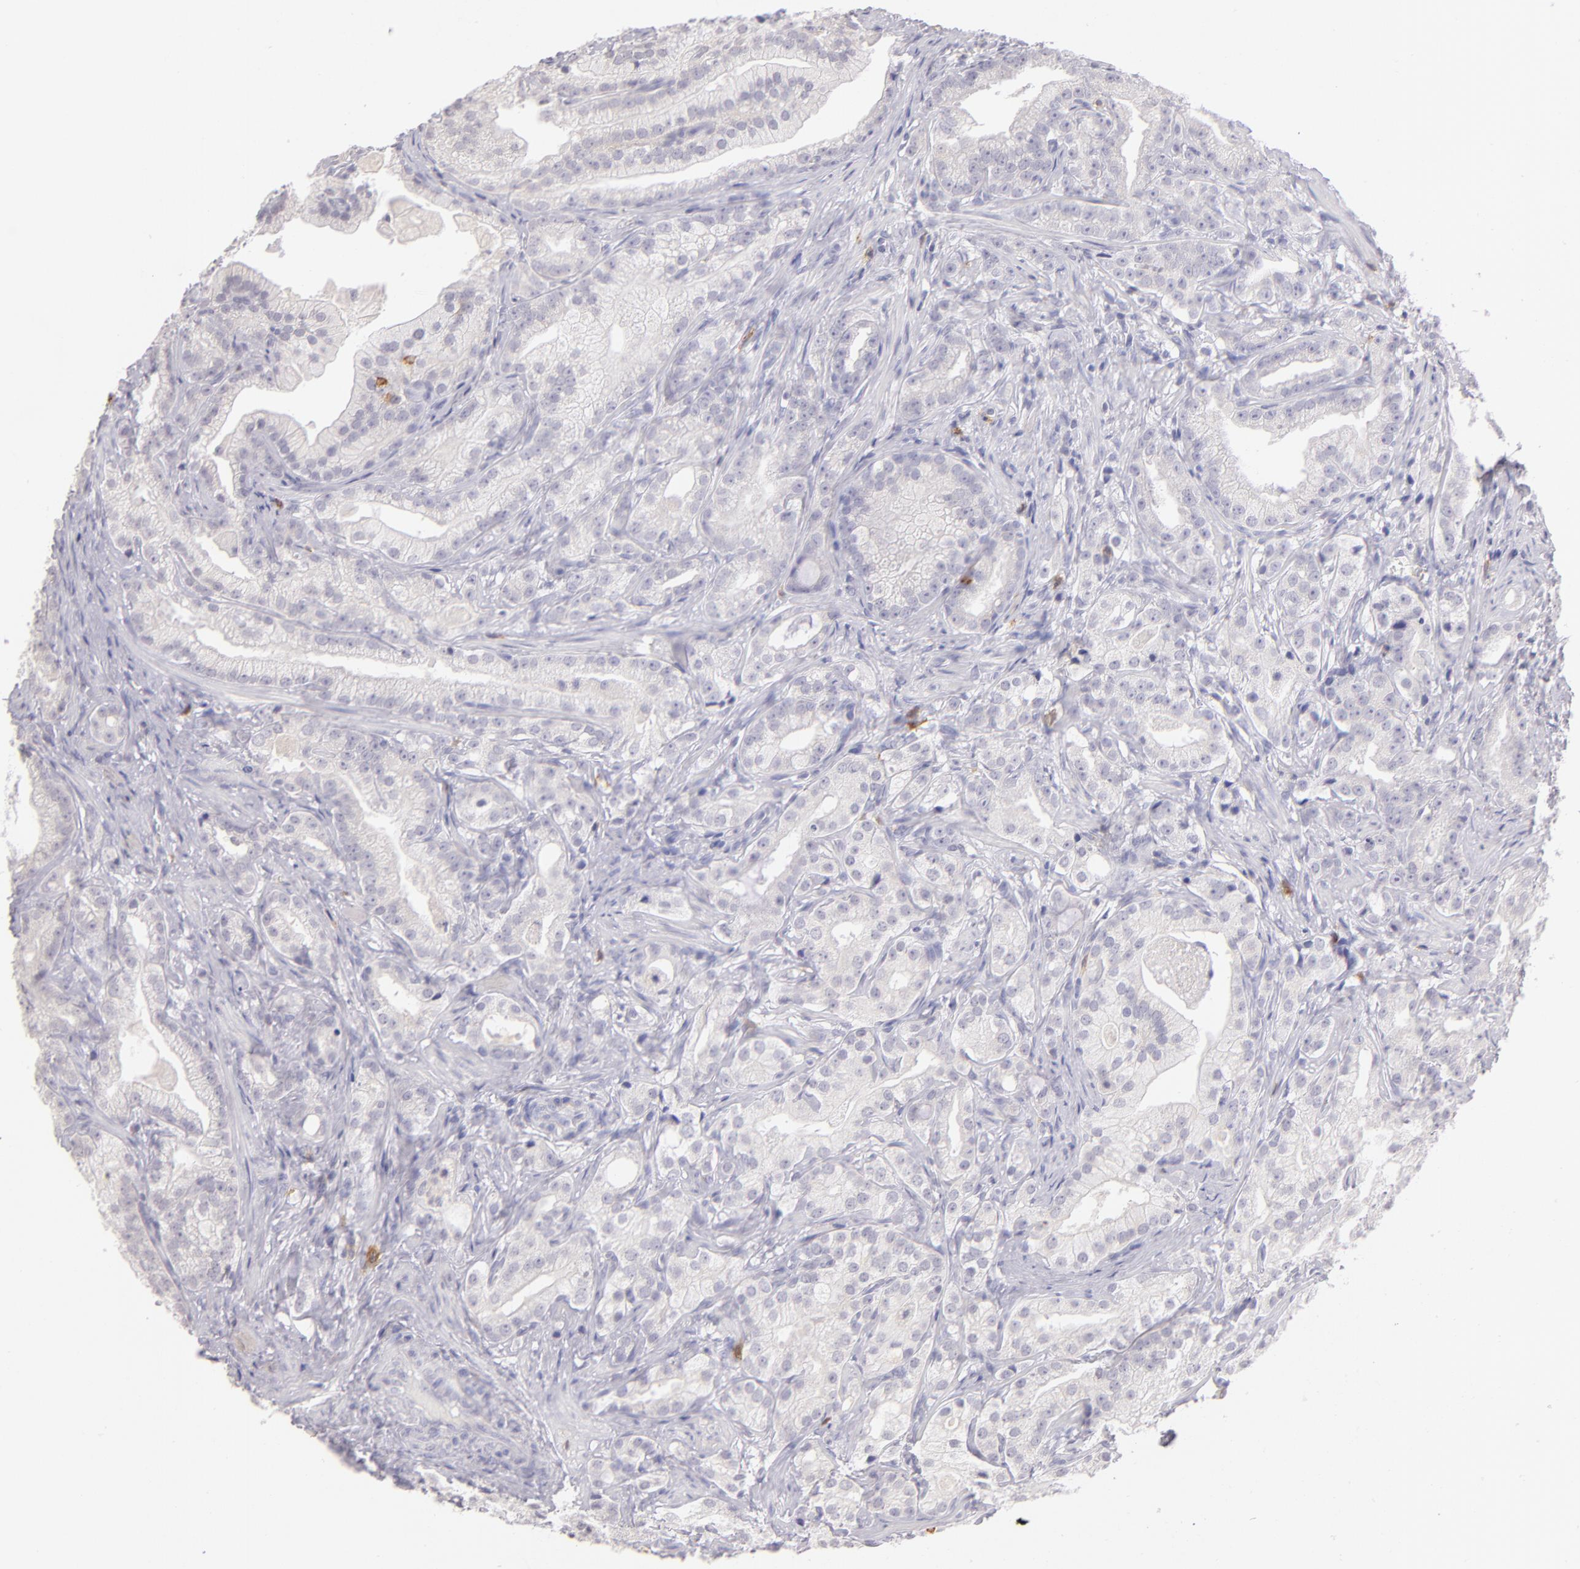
{"staining": {"intensity": "negative", "quantity": "none", "location": "none"}, "tissue": "prostate cancer", "cell_type": "Tumor cells", "image_type": "cancer", "snomed": [{"axis": "morphology", "description": "Adenocarcinoma, Low grade"}, {"axis": "topography", "description": "Prostate"}], "caption": "High power microscopy image of an immunohistochemistry micrograph of prostate cancer (adenocarcinoma (low-grade)), revealing no significant positivity in tumor cells. (Stains: DAB (3,3'-diaminobenzidine) IHC with hematoxylin counter stain, Microscopy: brightfield microscopy at high magnification).", "gene": "IL2RA", "patient": {"sex": "male", "age": 59}}